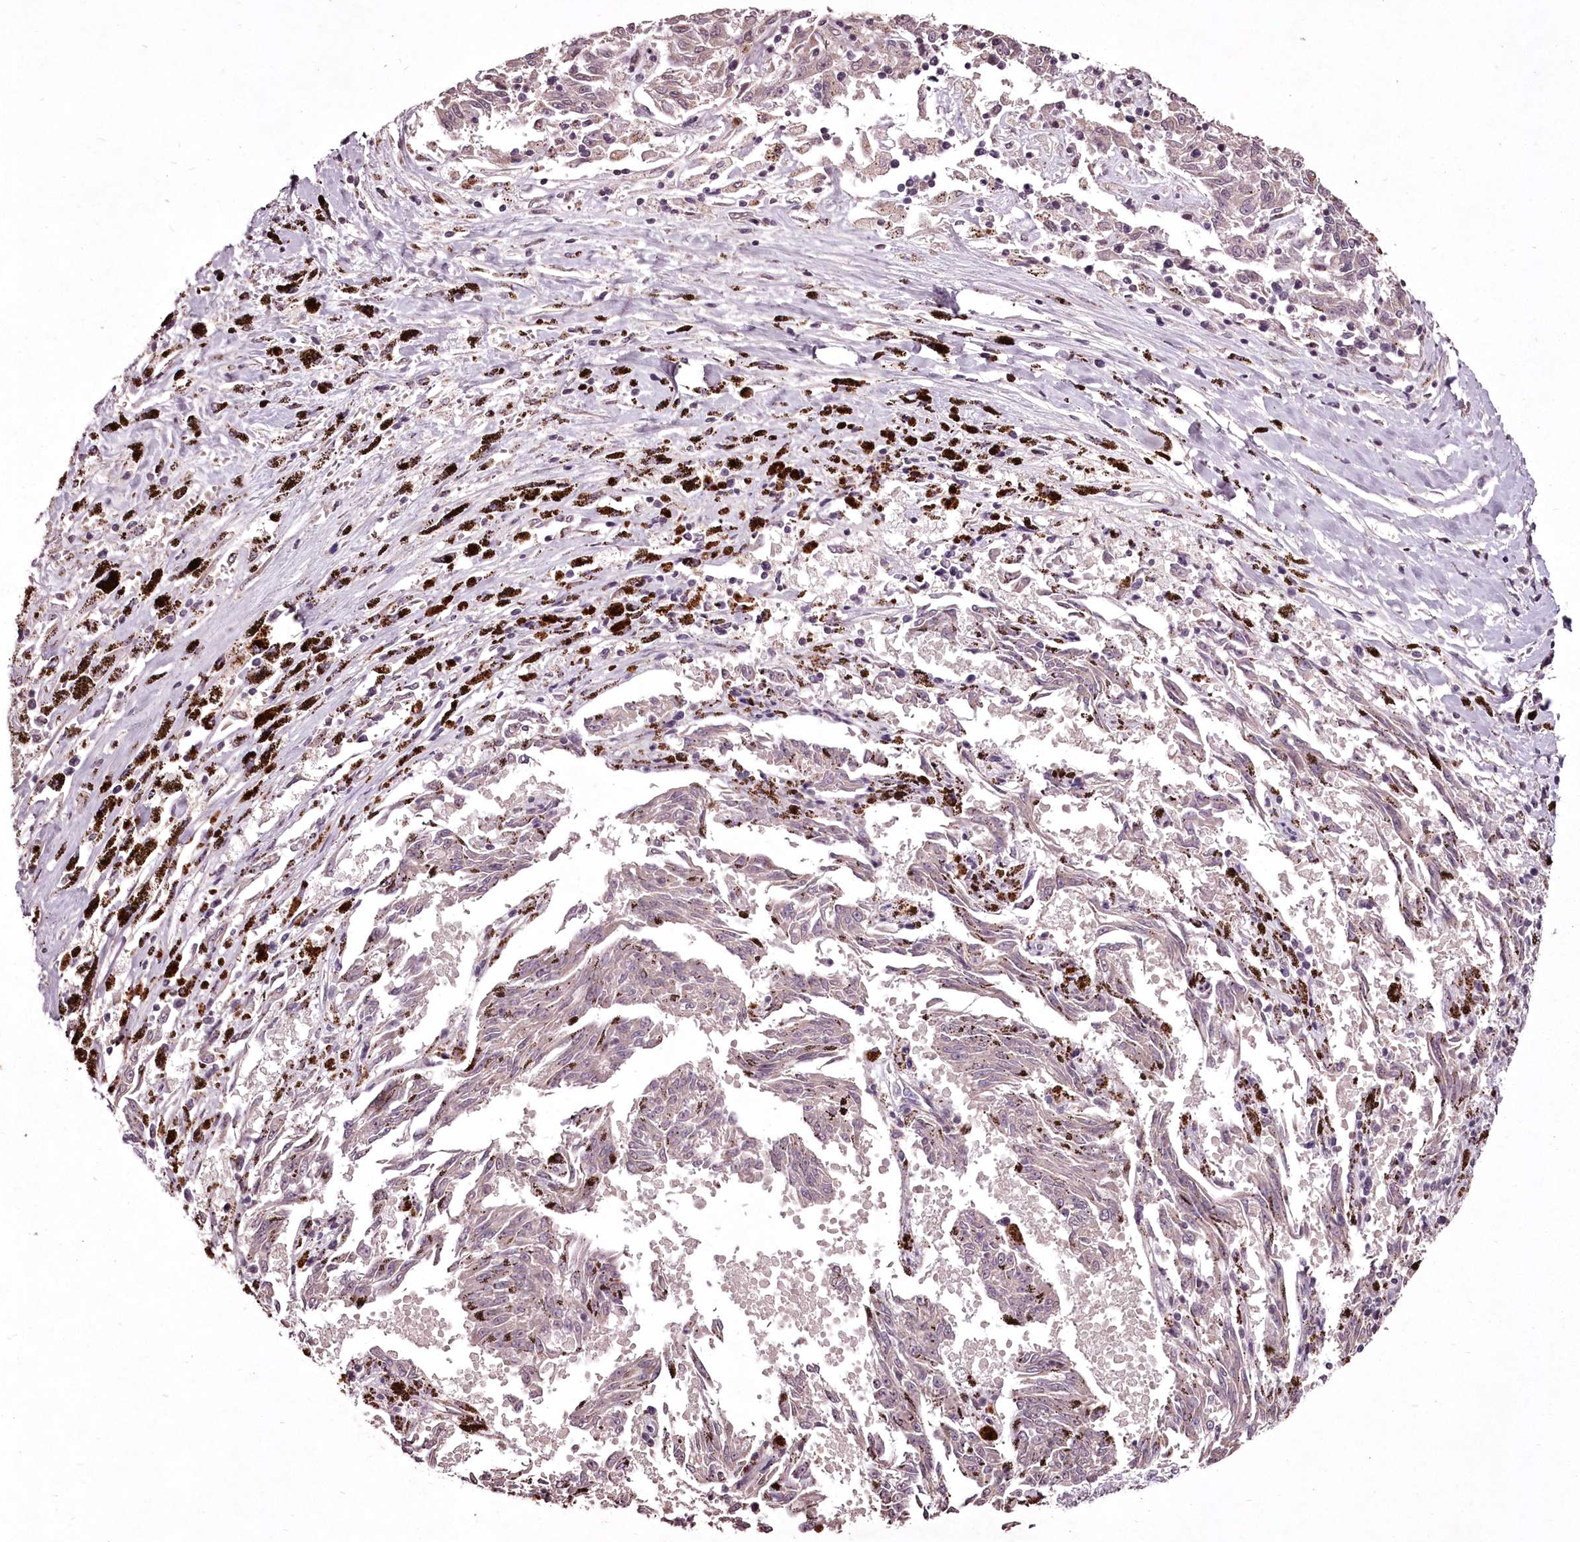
{"staining": {"intensity": "negative", "quantity": "none", "location": "none"}, "tissue": "melanoma", "cell_type": "Tumor cells", "image_type": "cancer", "snomed": [{"axis": "morphology", "description": "Malignant melanoma, NOS"}, {"axis": "topography", "description": "Skin"}], "caption": "Immunohistochemistry image of neoplastic tissue: human malignant melanoma stained with DAB (3,3'-diaminobenzidine) exhibits no significant protein expression in tumor cells. (Immunohistochemistry, brightfield microscopy, high magnification).", "gene": "ADRA1D", "patient": {"sex": "female", "age": 72}}